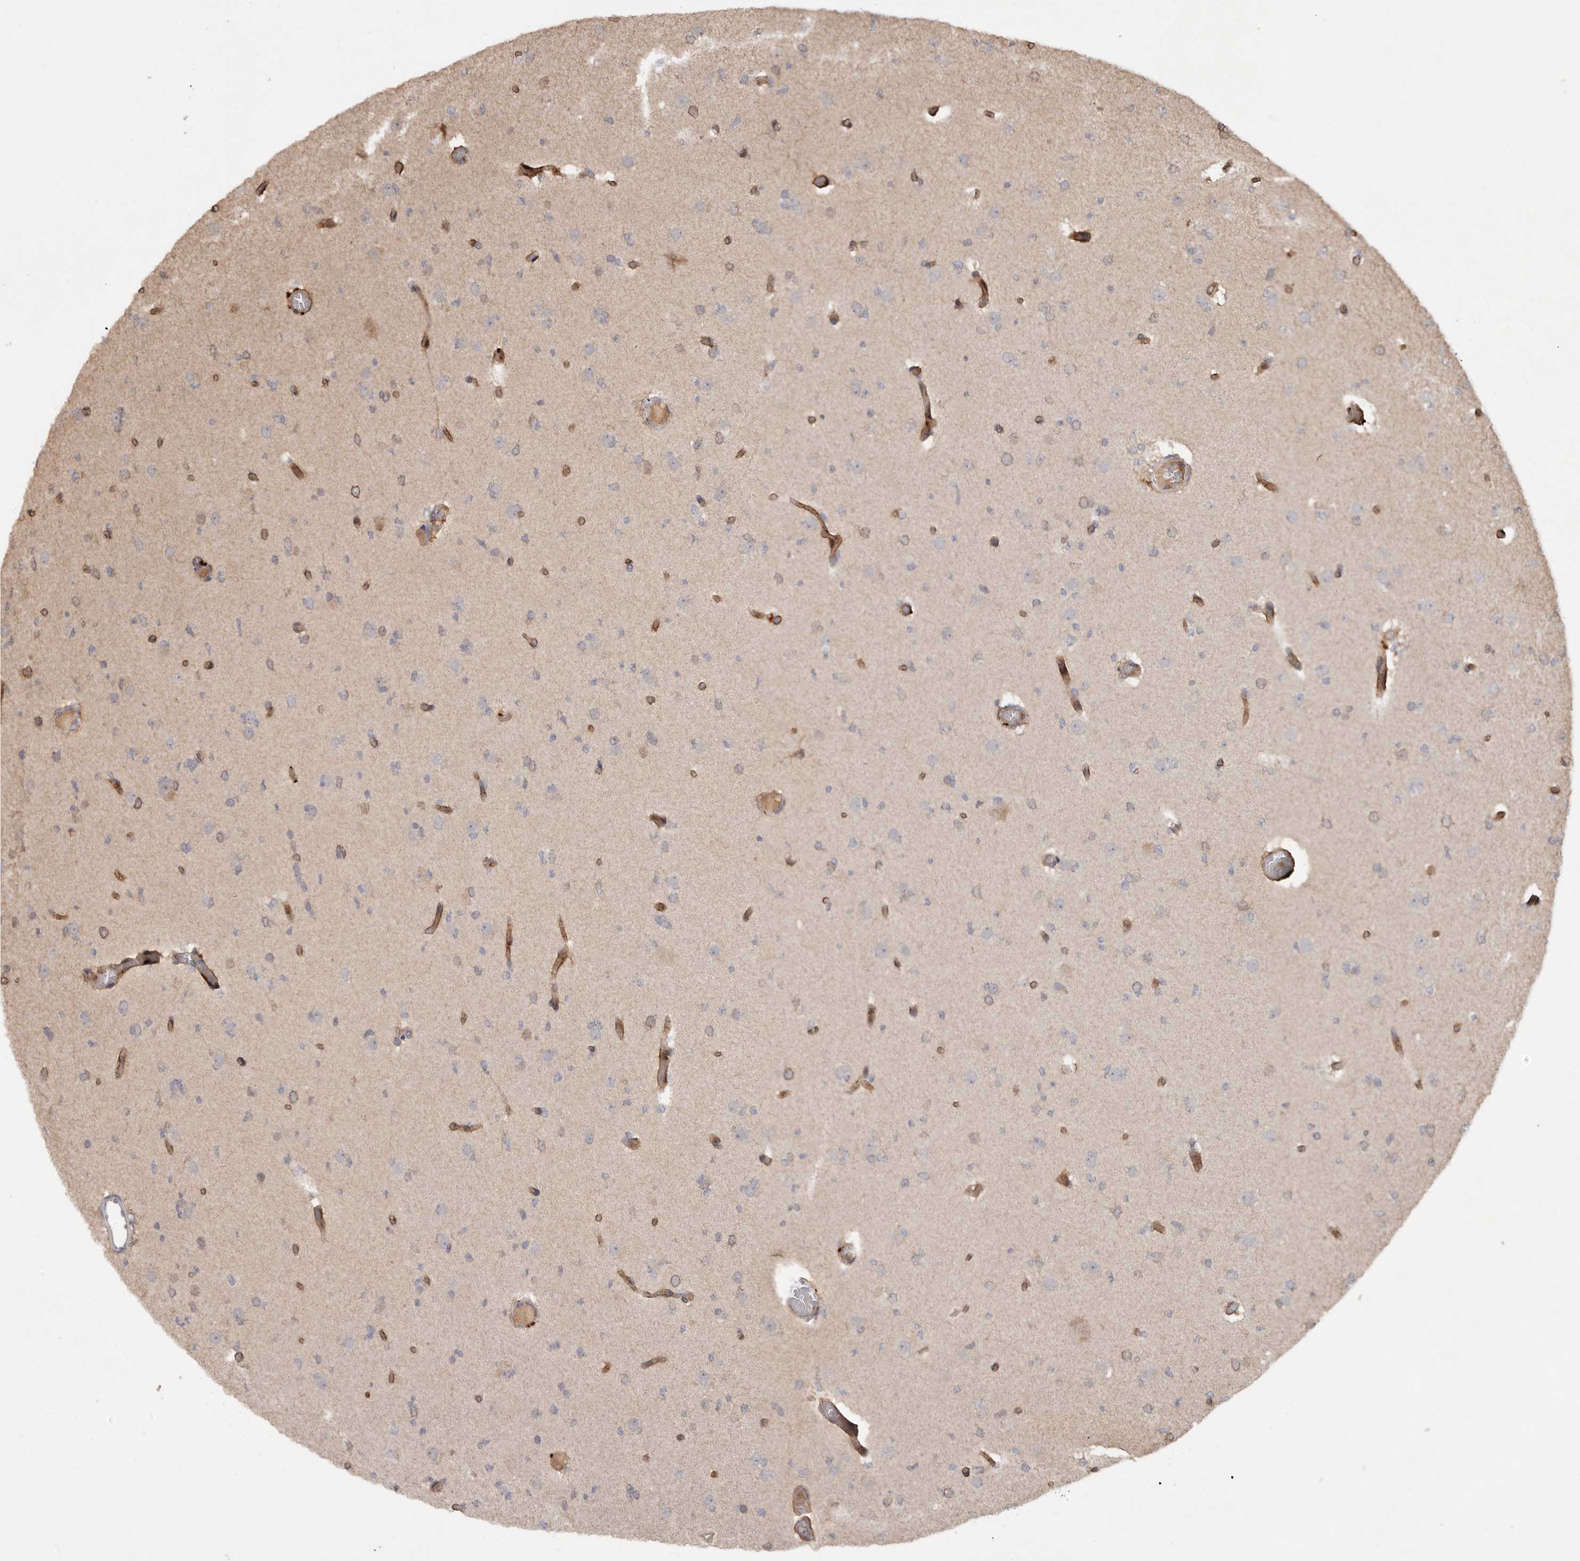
{"staining": {"intensity": "negative", "quantity": "none", "location": "none"}, "tissue": "glioma", "cell_type": "Tumor cells", "image_type": "cancer", "snomed": [{"axis": "morphology", "description": "Glioma, malignant, Low grade"}, {"axis": "topography", "description": "Brain"}], "caption": "IHC of human glioma displays no positivity in tumor cells.", "gene": "VN1R4", "patient": {"sex": "female", "age": 22}}